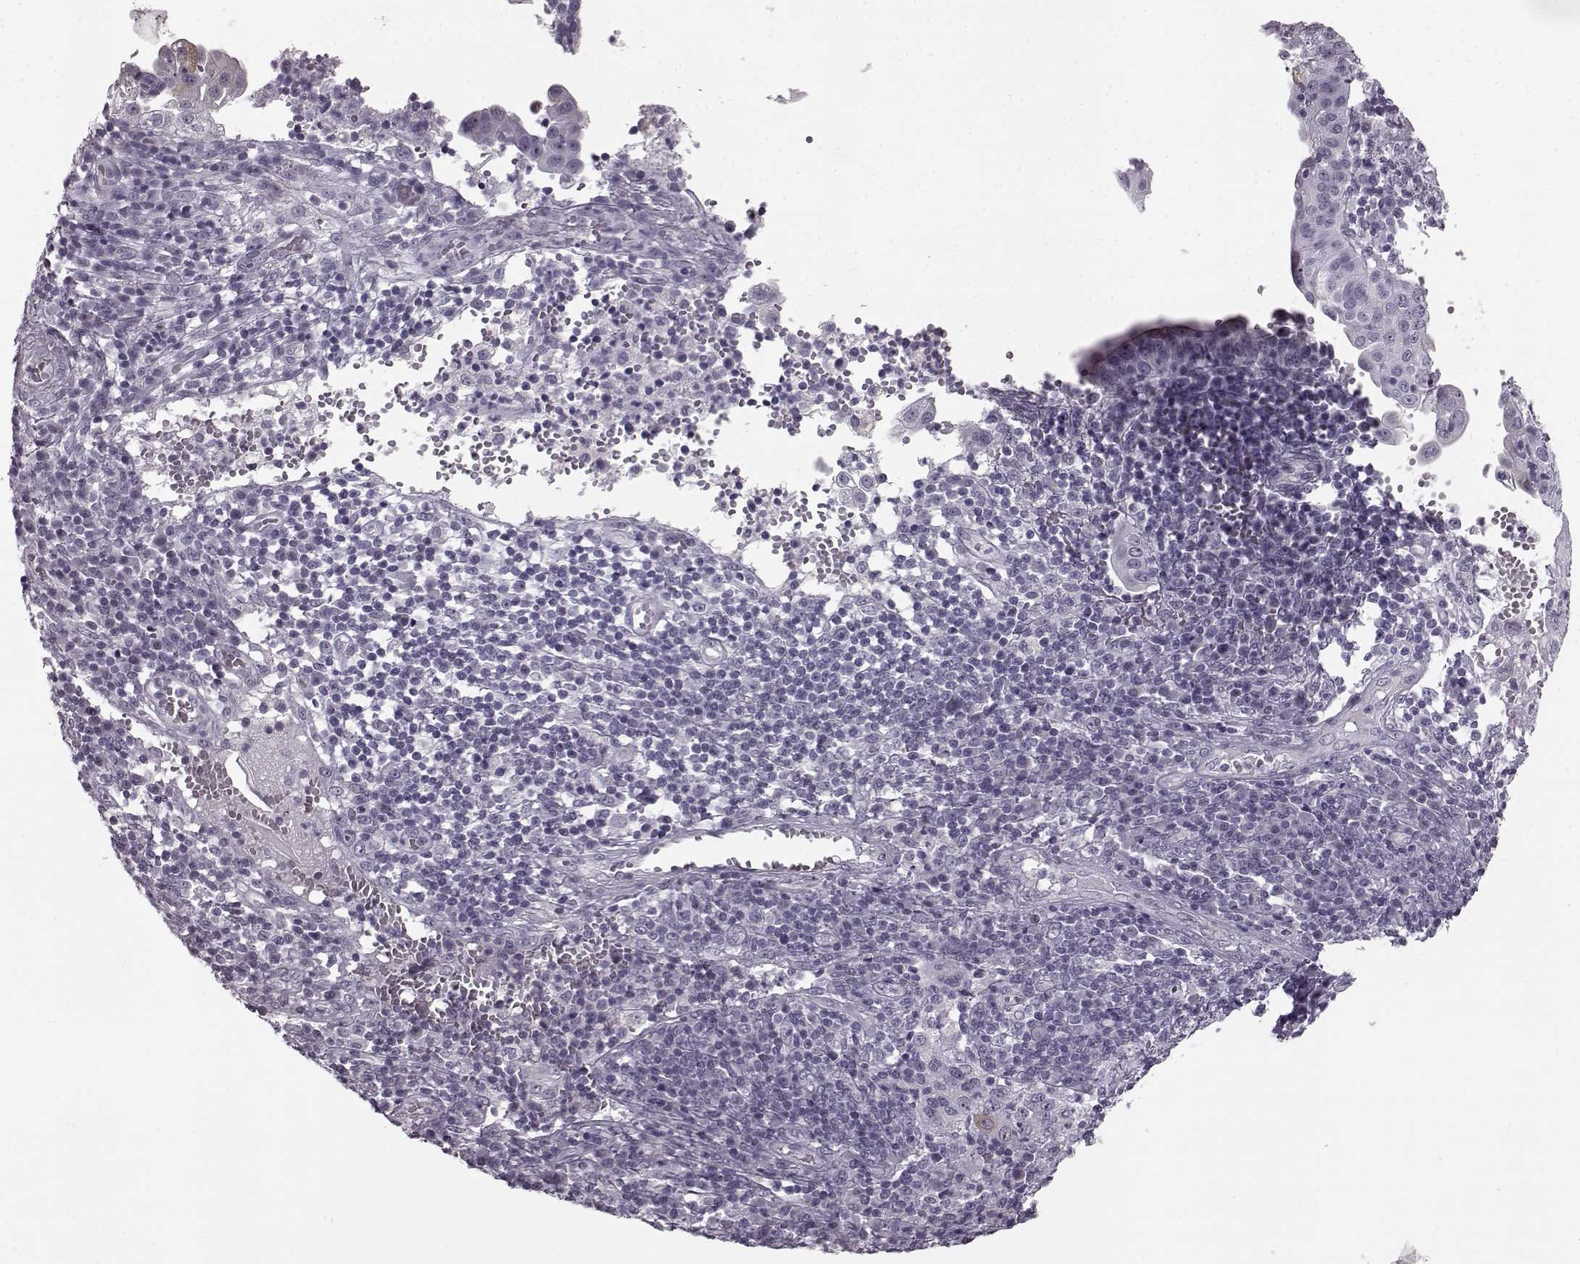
{"staining": {"intensity": "negative", "quantity": "none", "location": "none"}, "tissue": "cervical cancer", "cell_type": "Tumor cells", "image_type": "cancer", "snomed": [{"axis": "morphology", "description": "Squamous cell carcinoma, NOS"}, {"axis": "topography", "description": "Cervix"}], "caption": "Cervical cancer was stained to show a protein in brown. There is no significant positivity in tumor cells.", "gene": "SEMG2", "patient": {"sex": "female", "age": 39}}